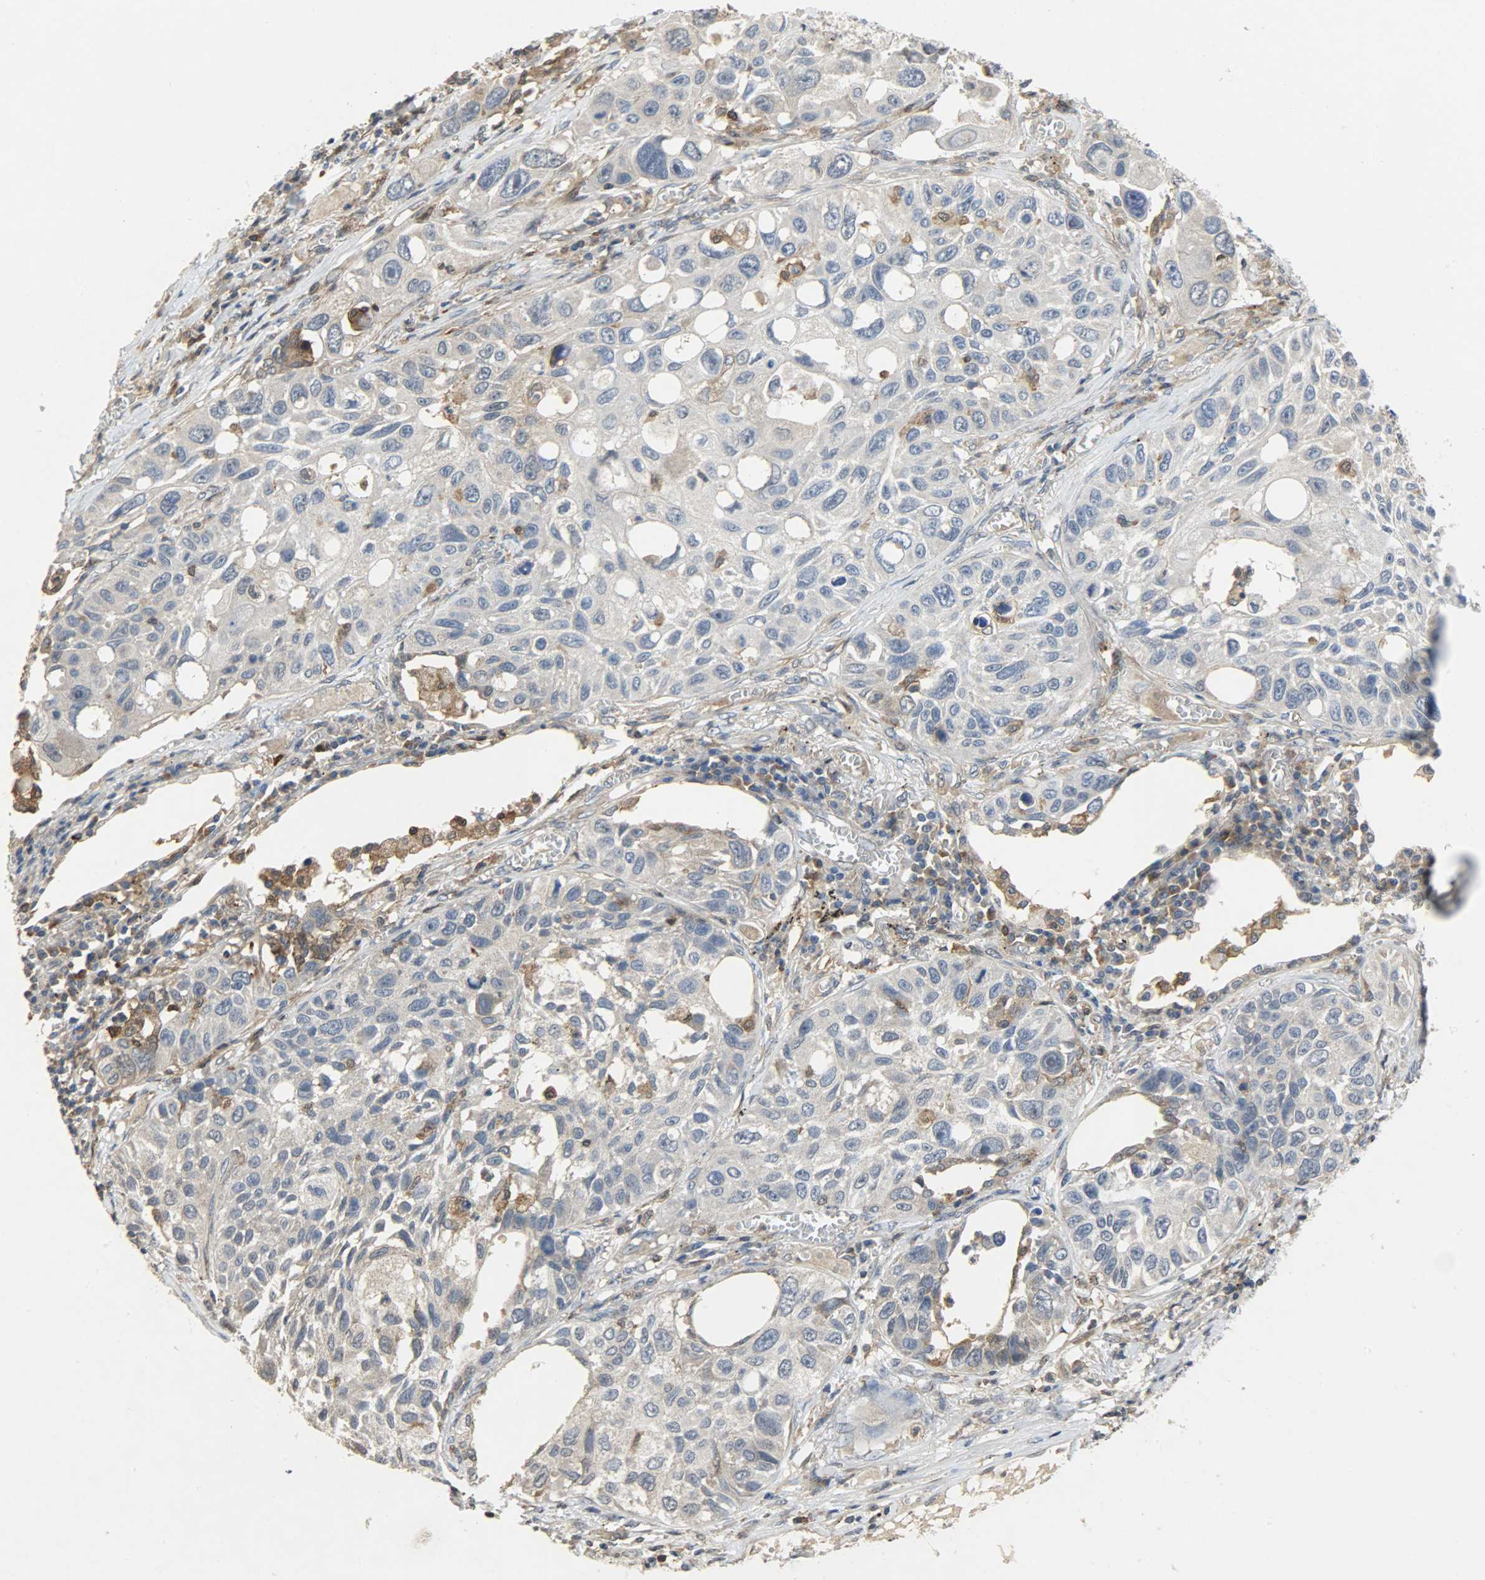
{"staining": {"intensity": "weak", "quantity": "25%-75%", "location": "cytoplasmic/membranous"}, "tissue": "lung cancer", "cell_type": "Tumor cells", "image_type": "cancer", "snomed": [{"axis": "morphology", "description": "Squamous cell carcinoma, NOS"}, {"axis": "topography", "description": "Lung"}], "caption": "Immunohistochemistry of lung cancer (squamous cell carcinoma) displays low levels of weak cytoplasmic/membranous expression in about 25%-75% of tumor cells.", "gene": "TRIM21", "patient": {"sex": "male", "age": 71}}